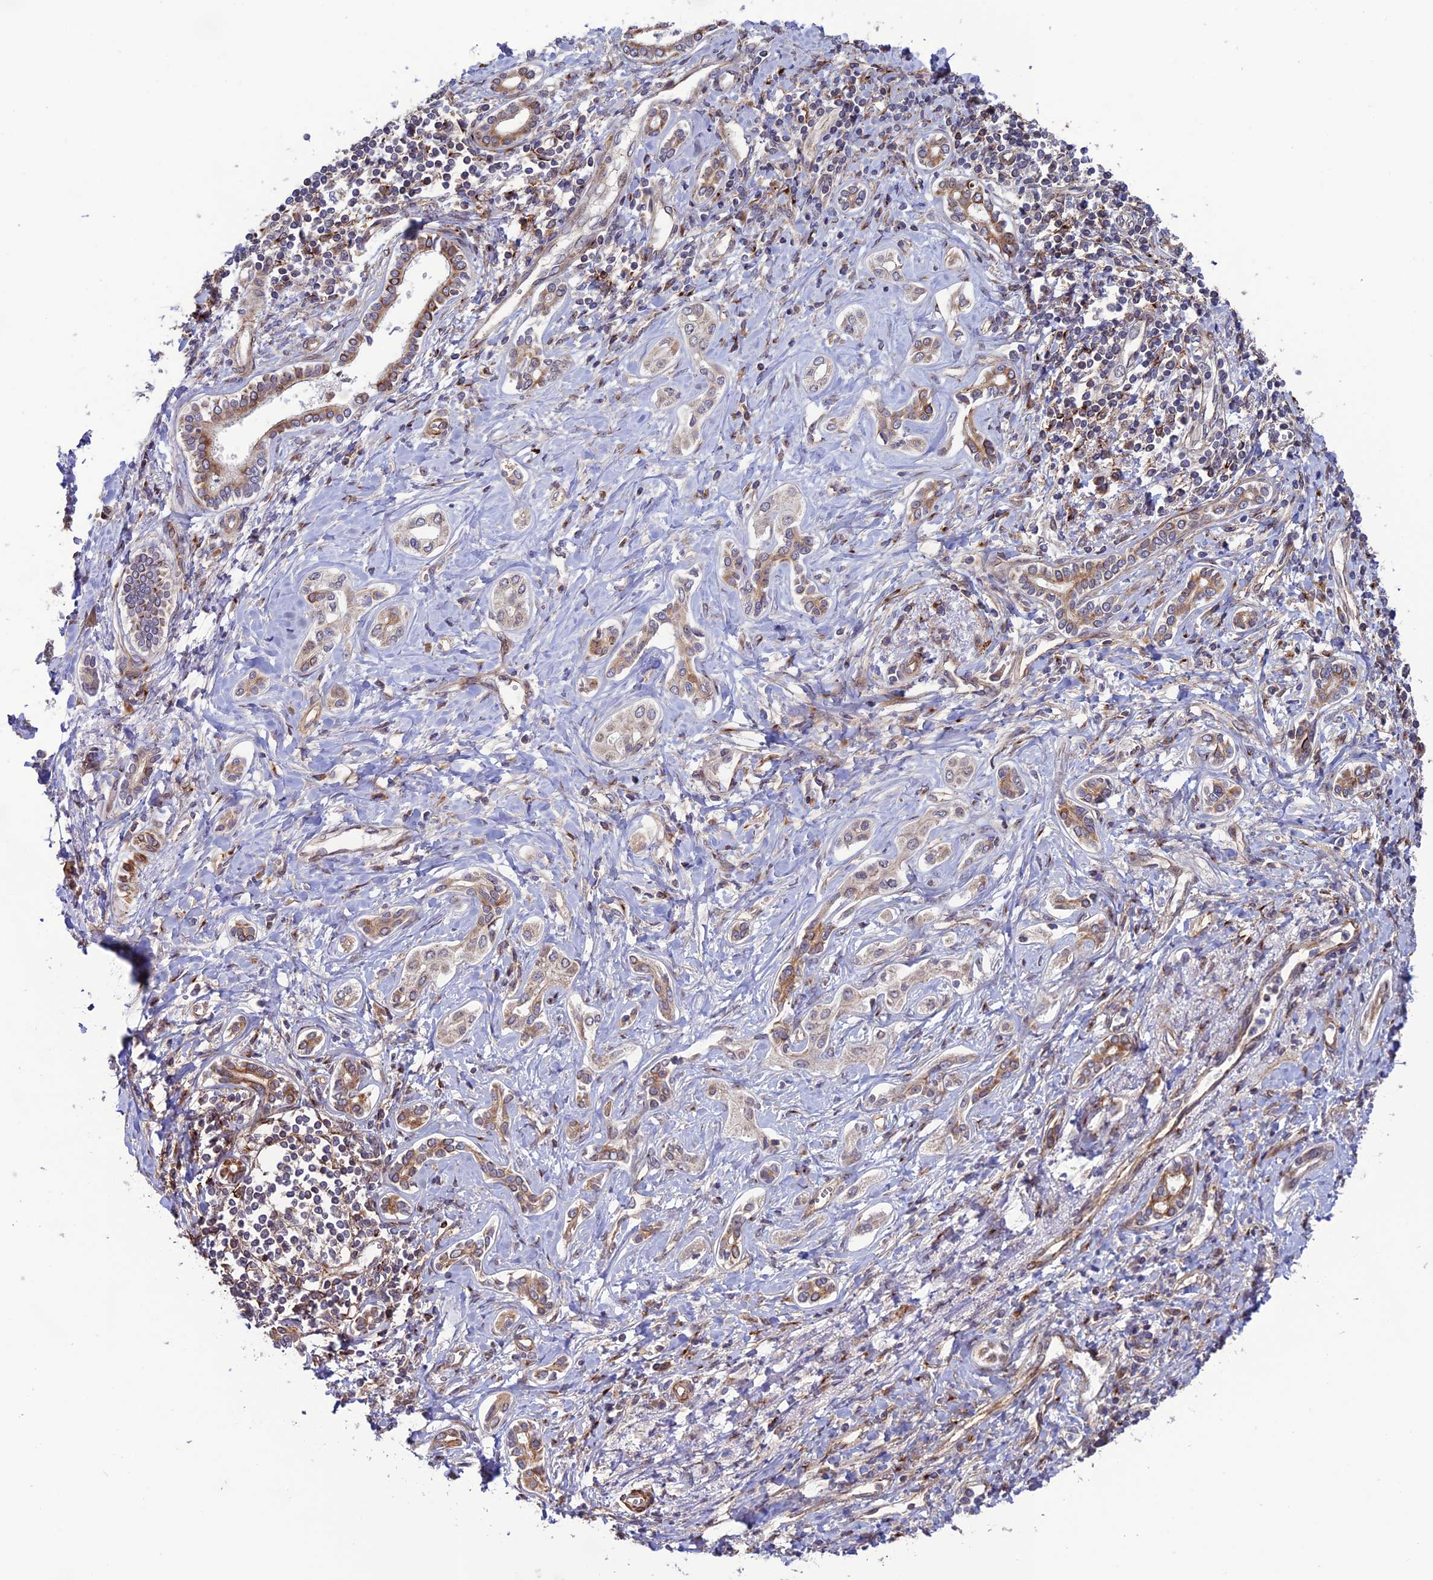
{"staining": {"intensity": "weak", "quantity": "<25%", "location": "cytoplasmic/membranous"}, "tissue": "liver cancer", "cell_type": "Tumor cells", "image_type": "cancer", "snomed": [{"axis": "morphology", "description": "Cholangiocarcinoma"}, {"axis": "topography", "description": "Liver"}], "caption": "Immunohistochemistry of human liver cholangiocarcinoma exhibits no staining in tumor cells.", "gene": "TNIP3", "patient": {"sex": "female", "age": 77}}